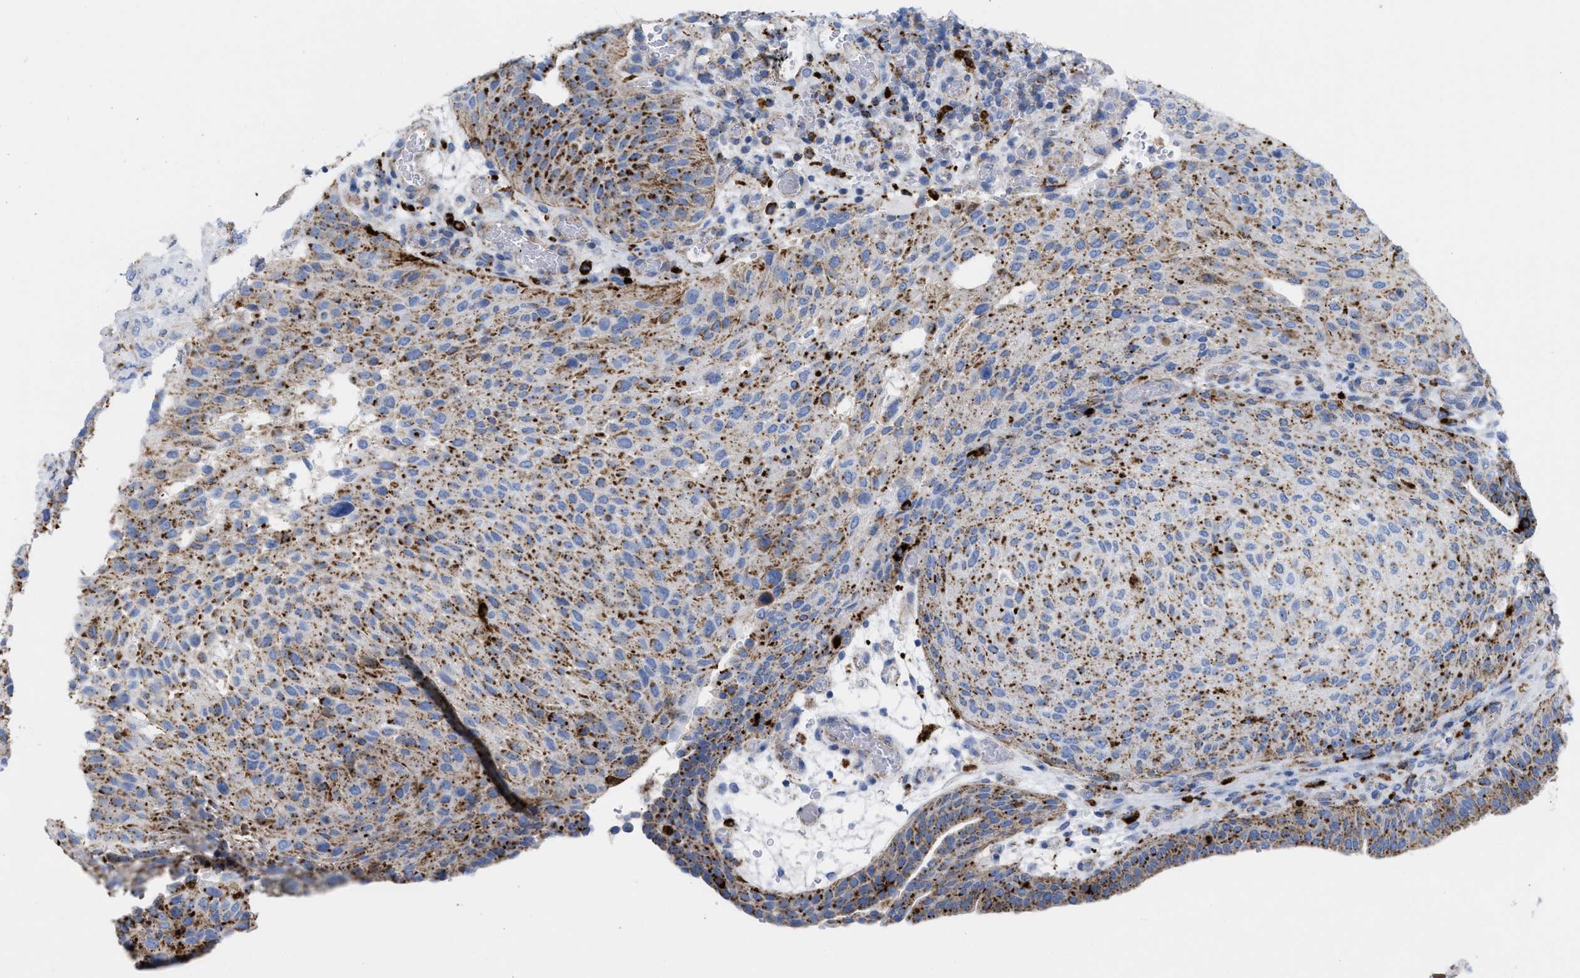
{"staining": {"intensity": "moderate", "quantity": ">75%", "location": "cytoplasmic/membranous"}, "tissue": "urothelial cancer", "cell_type": "Tumor cells", "image_type": "cancer", "snomed": [{"axis": "morphology", "description": "Urothelial carcinoma, Low grade"}, {"axis": "morphology", "description": "Urothelial carcinoma, High grade"}, {"axis": "topography", "description": "Urinary bladder"}], "caption": "Immunohistochemical staining of human urothelial carcinoma (low-grade) displays medium levels of moderate cytoplasmic/membranous staining in approximately >75% of tumor cells.", "gene": "DRAM2", "patient": {"sex": "male", "age": 35}}